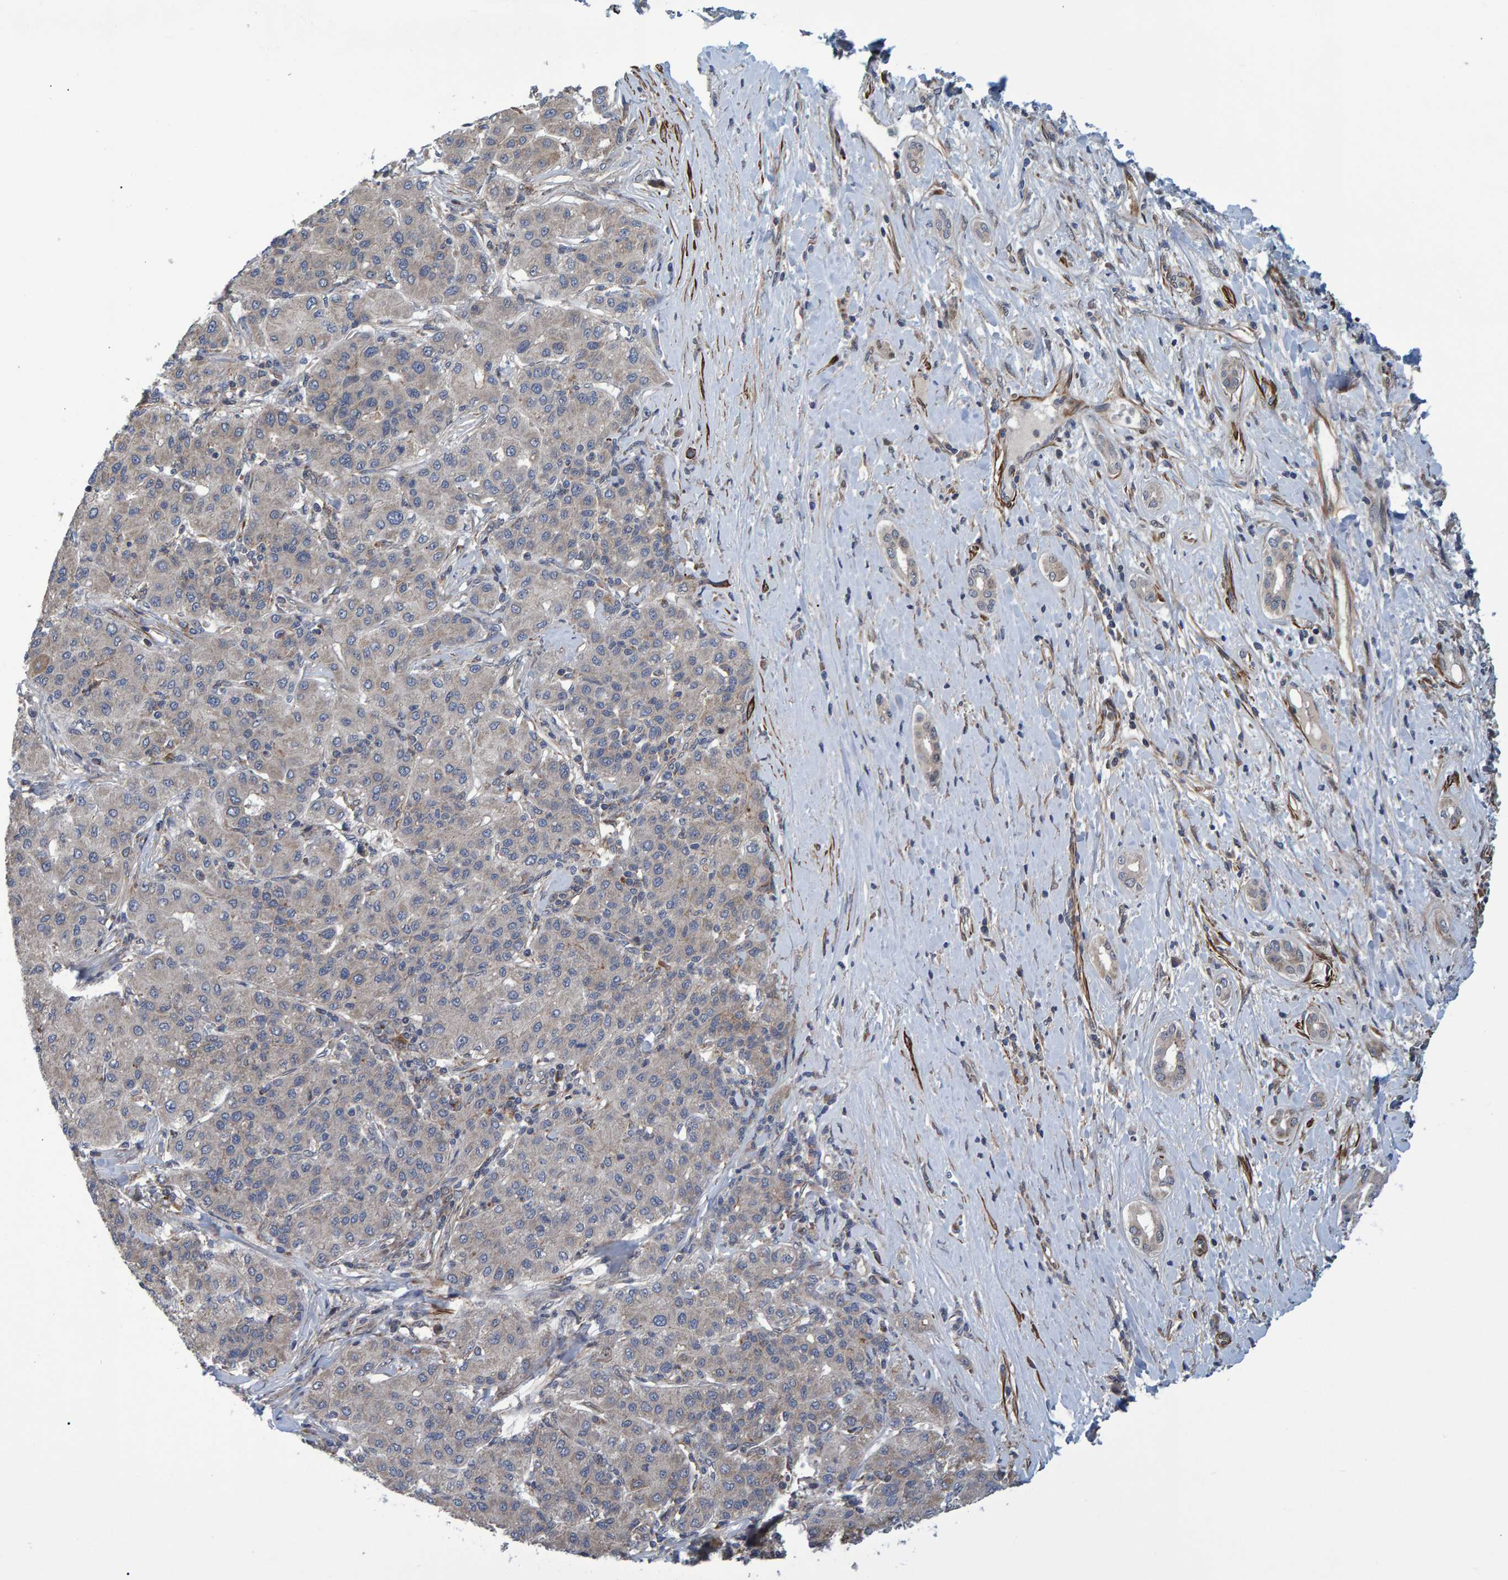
{"staining": {"intensity": "negative", "quantity": "none", "location": "none"}, "tissue": "liver cancer", "cell_type": "Tumor cells", "image_type": "cancer", "snomed": [{"axis": "morphology", "description": "Carcinoma, Hepatocellular, NOS"}, {"axis": "topography", "description": "Liver"}], "caption": "There is no significant staining in tumor cells of liver cancer (hepatocellular carcinoma).", "gene": "ATP6V1H", "patient": {"sex": "male", "age": 65}}